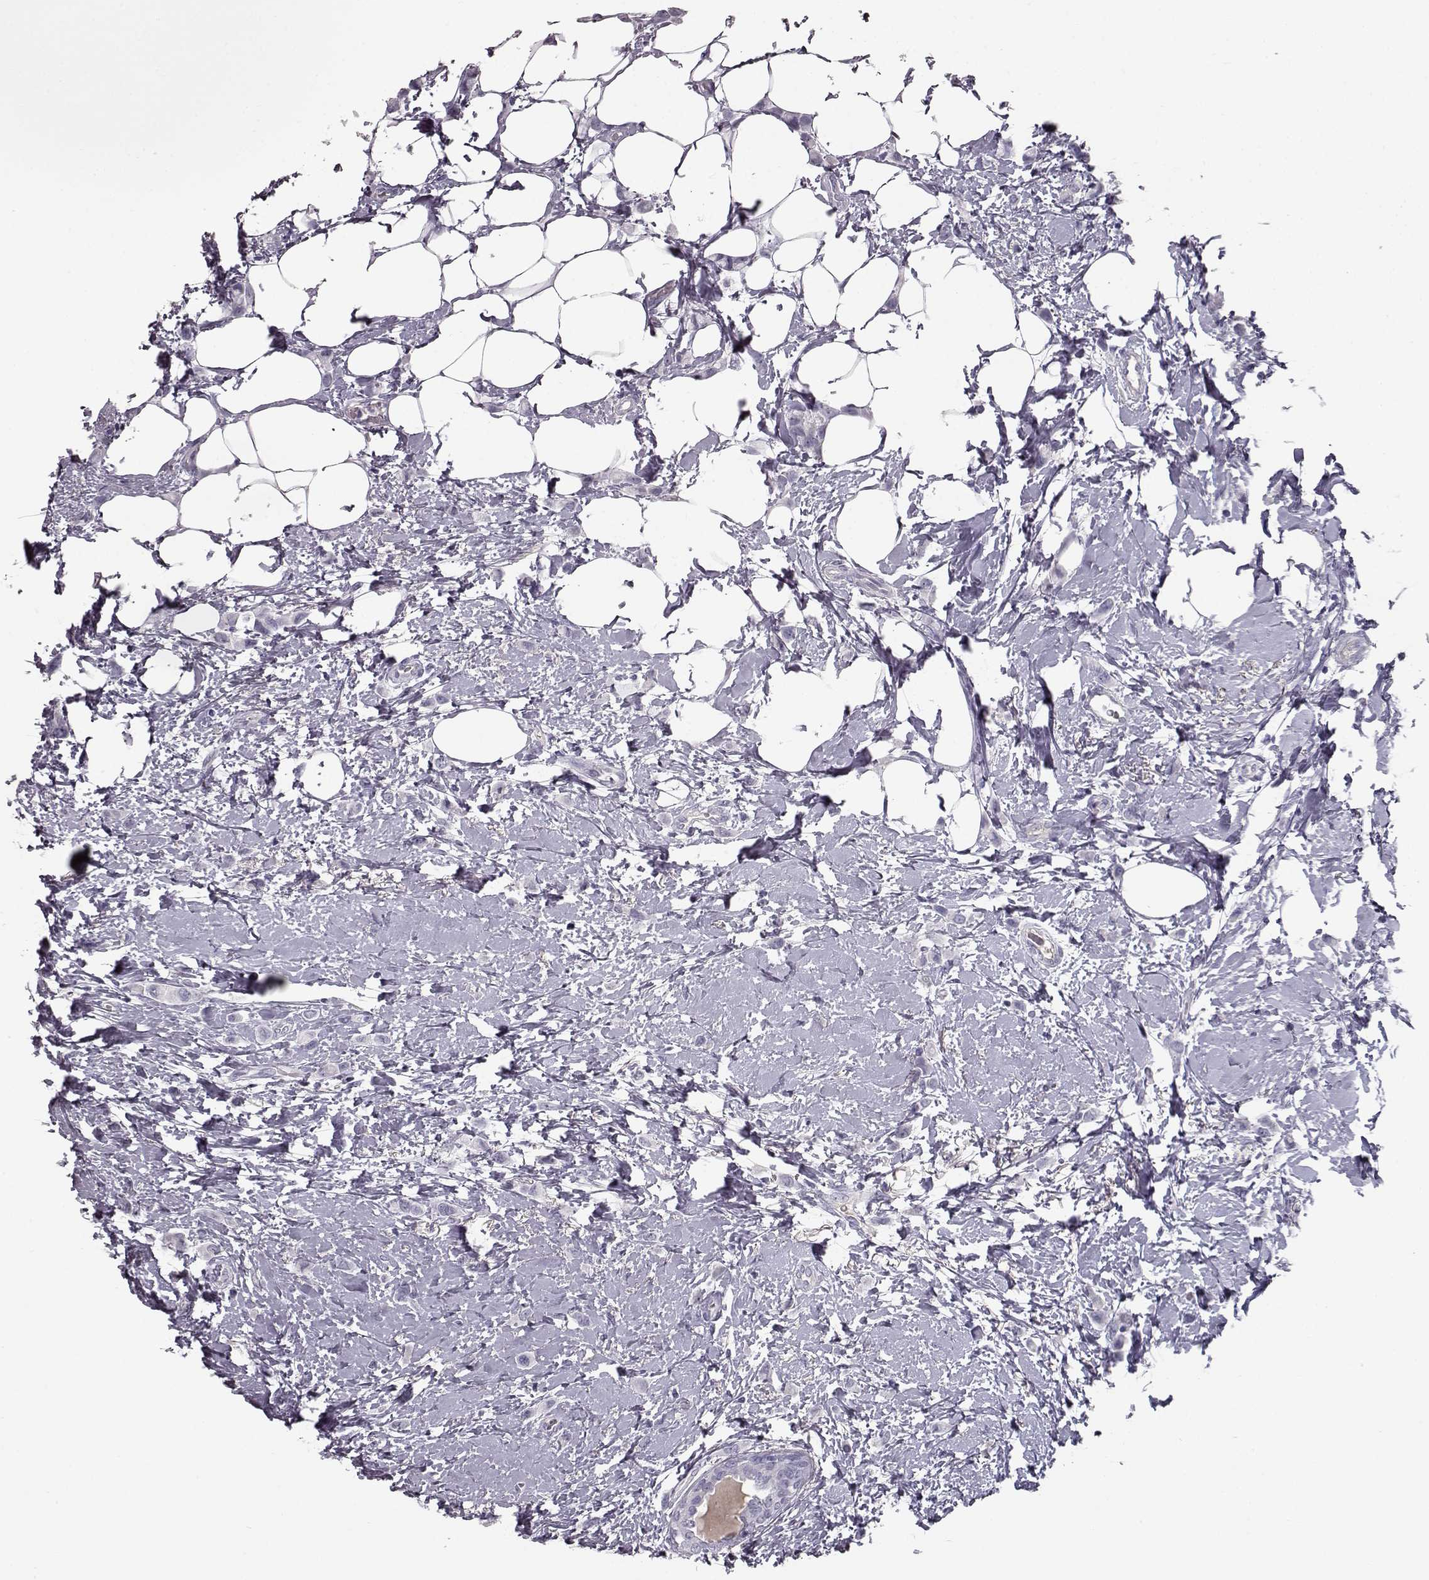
{"staining": {"intensity": "negative", "quantity": "none", "location": "none"}, "tissue": "breast cancer", "cell_type": "Tumor cells", "image_type": "cancer", "snomed": [{"axis": "morphology", "description": "Lobular carcinoma"}, {"axis": "topography", "description": "Breast"}], "caption": "Human breast lobular carcinoma stained for a protein using IHC shows no expression in tumor cells.", "gene": "CCL19", "patient": {"sex": "female", "age": 66}}